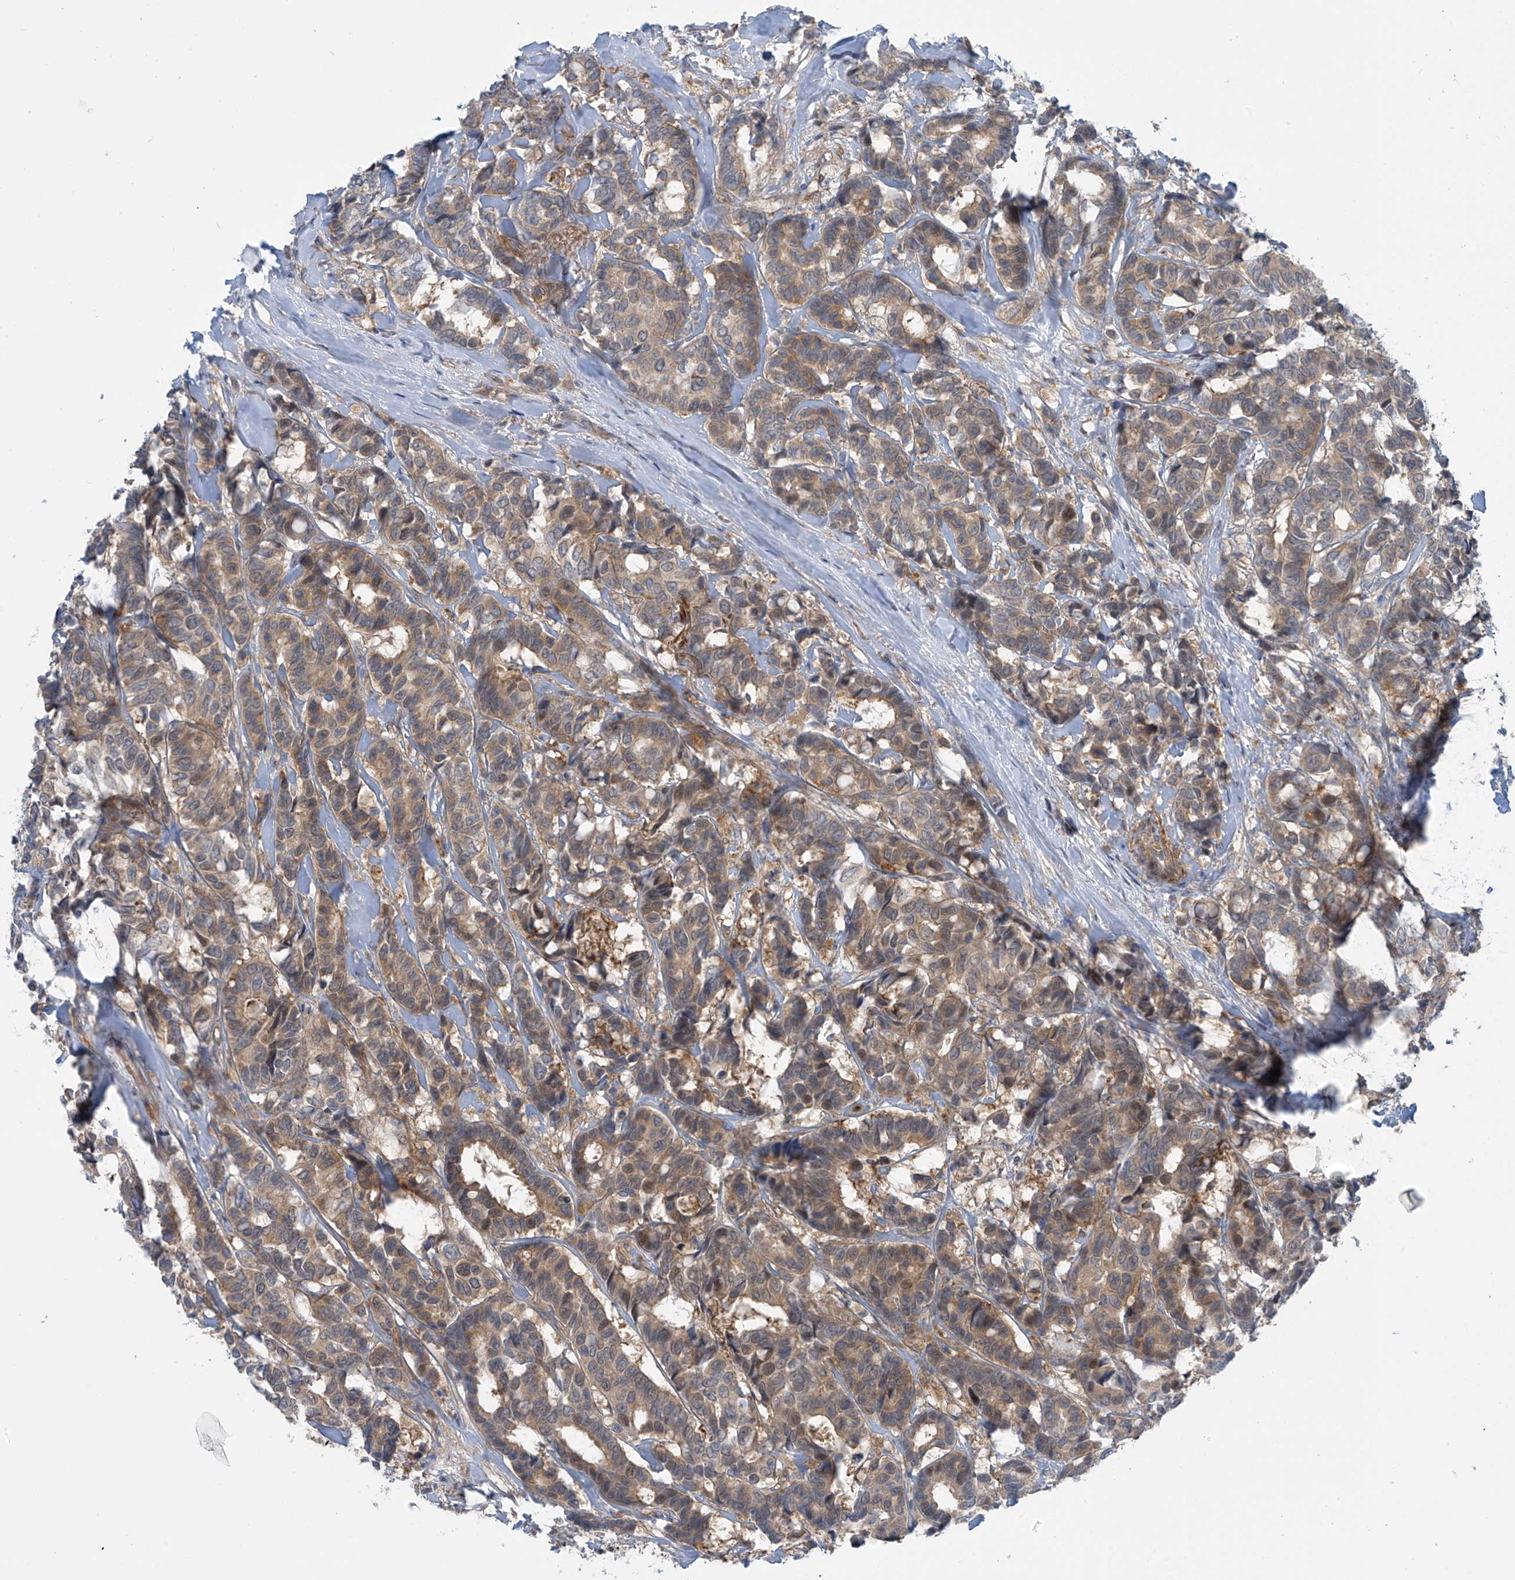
{"staining": {"intensity": "moderate", "quantity": ">75%", "location": "cytoplasmic/membranous"}, "tissue": "breast cancer", "cell_type": "Tumor cells", "image_type": "cancer", "snomed": [{"axis": "morphology", "description": "Duct carcinoma"}, {"axis": "topography", "description": "Breast"}], "caption": "IHC of breast cancer exhibits medium levels of moderate cytoplasmic/membranous staining in about >75% of tumor cells. Using DAB (brown) and hematoxylin (blue) stains, captured at high magnification using brightfield microscopy.", "gene": "FSD1L", "patient": {"sex": "female", "age": 87}}